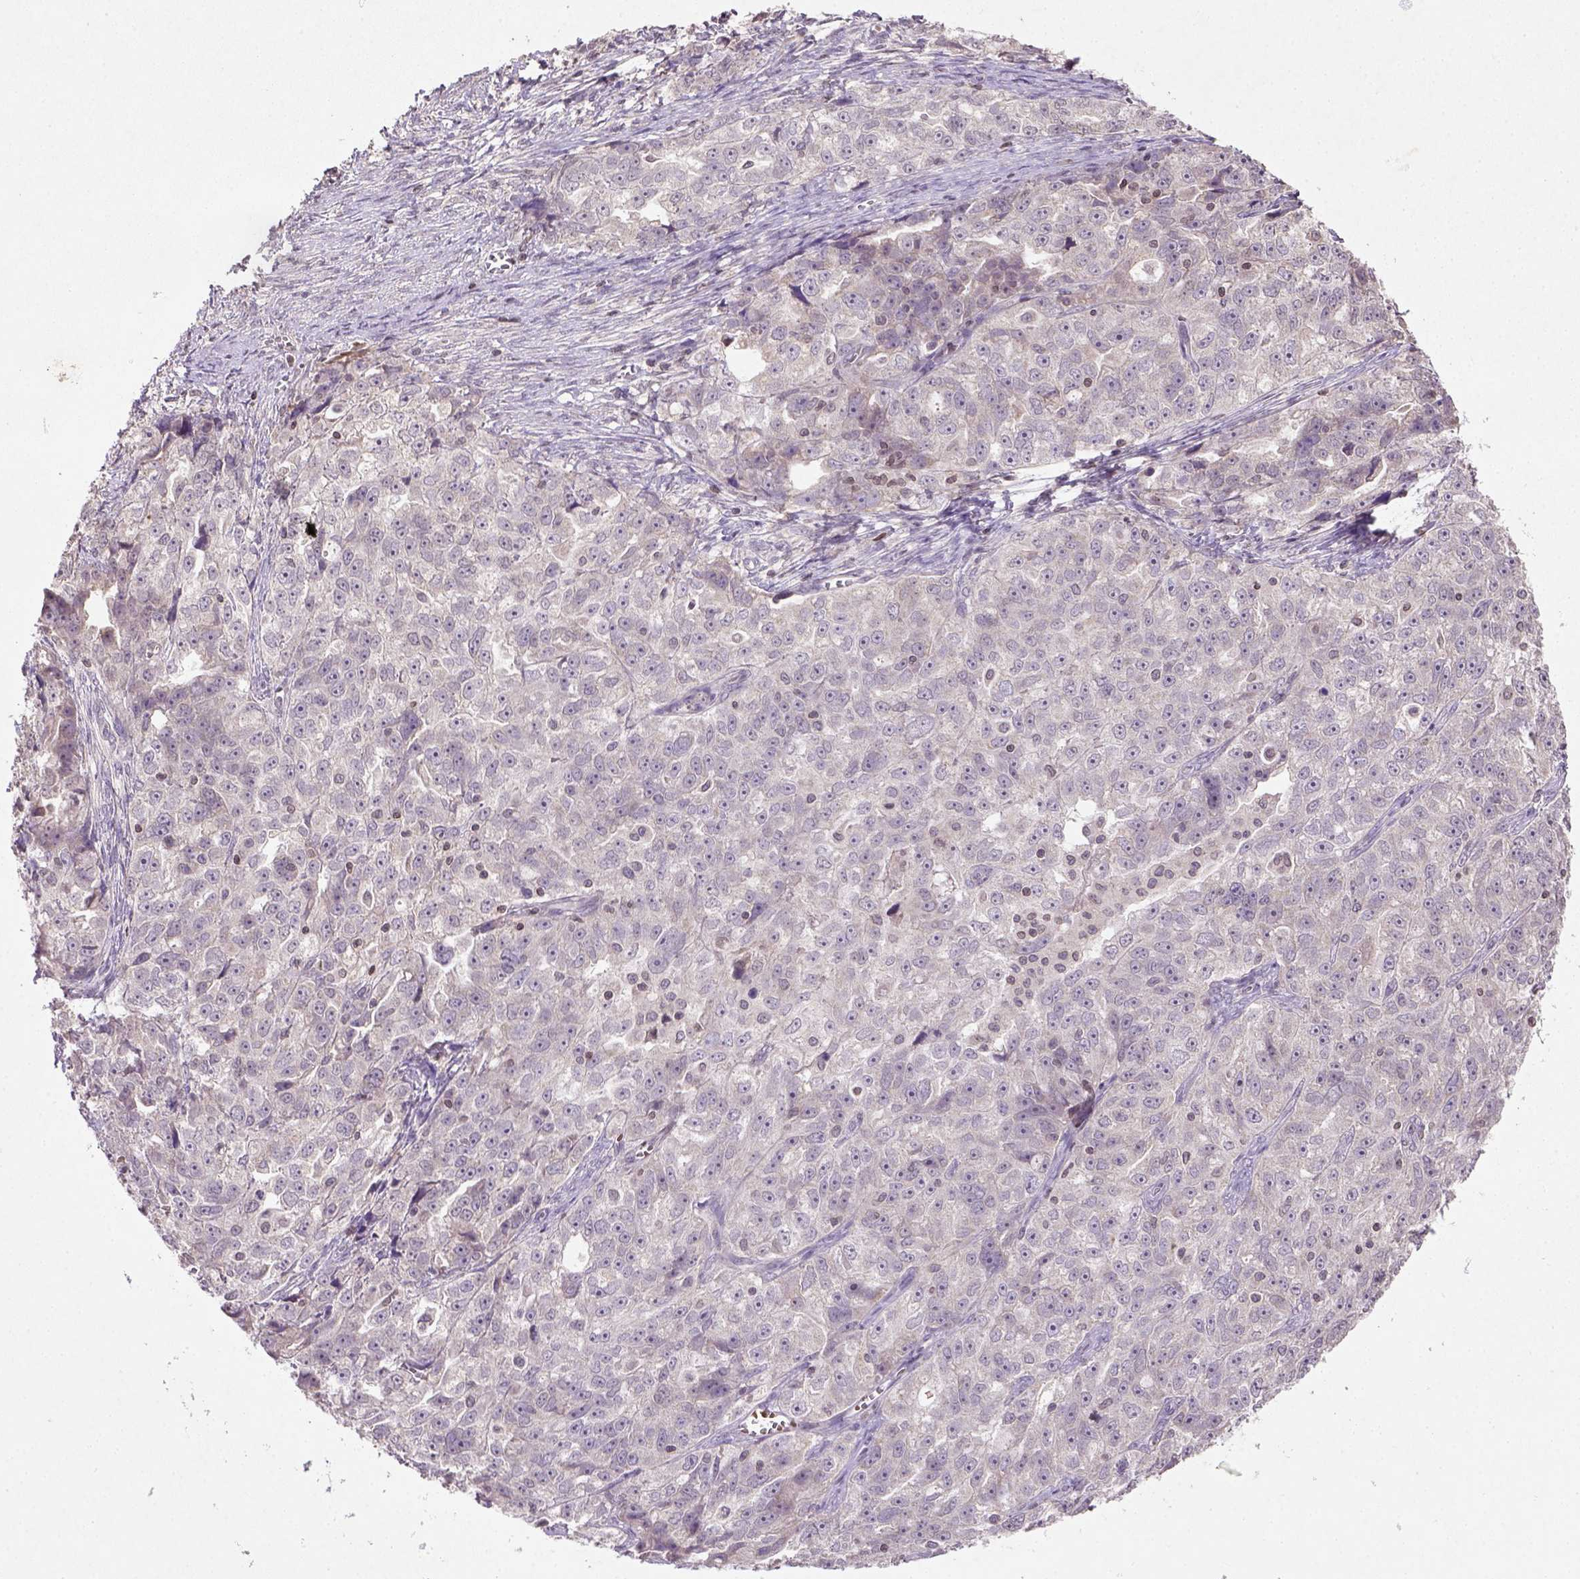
{"staining": {"intensity": "negative", "quantity": "none", "location": "none"}, "tissue": "ovarian cancer", "cell_type": "Tumor cells", "image_type": "cancer", "snomed": [{"axis": "morphology", "description": "Cystadenocarcinoma, serous, NOS"}, {"axis": "topography", "description": "Ovary"}], "caption": "IHC micrograph of human ovarian cancer (serous cystadenocarcinoma) stained for a protein (brown), which demonstrates no positivity in tumor cells.", "gene": "NUDT3", "patient": {"sex": "female", "age": 51}}